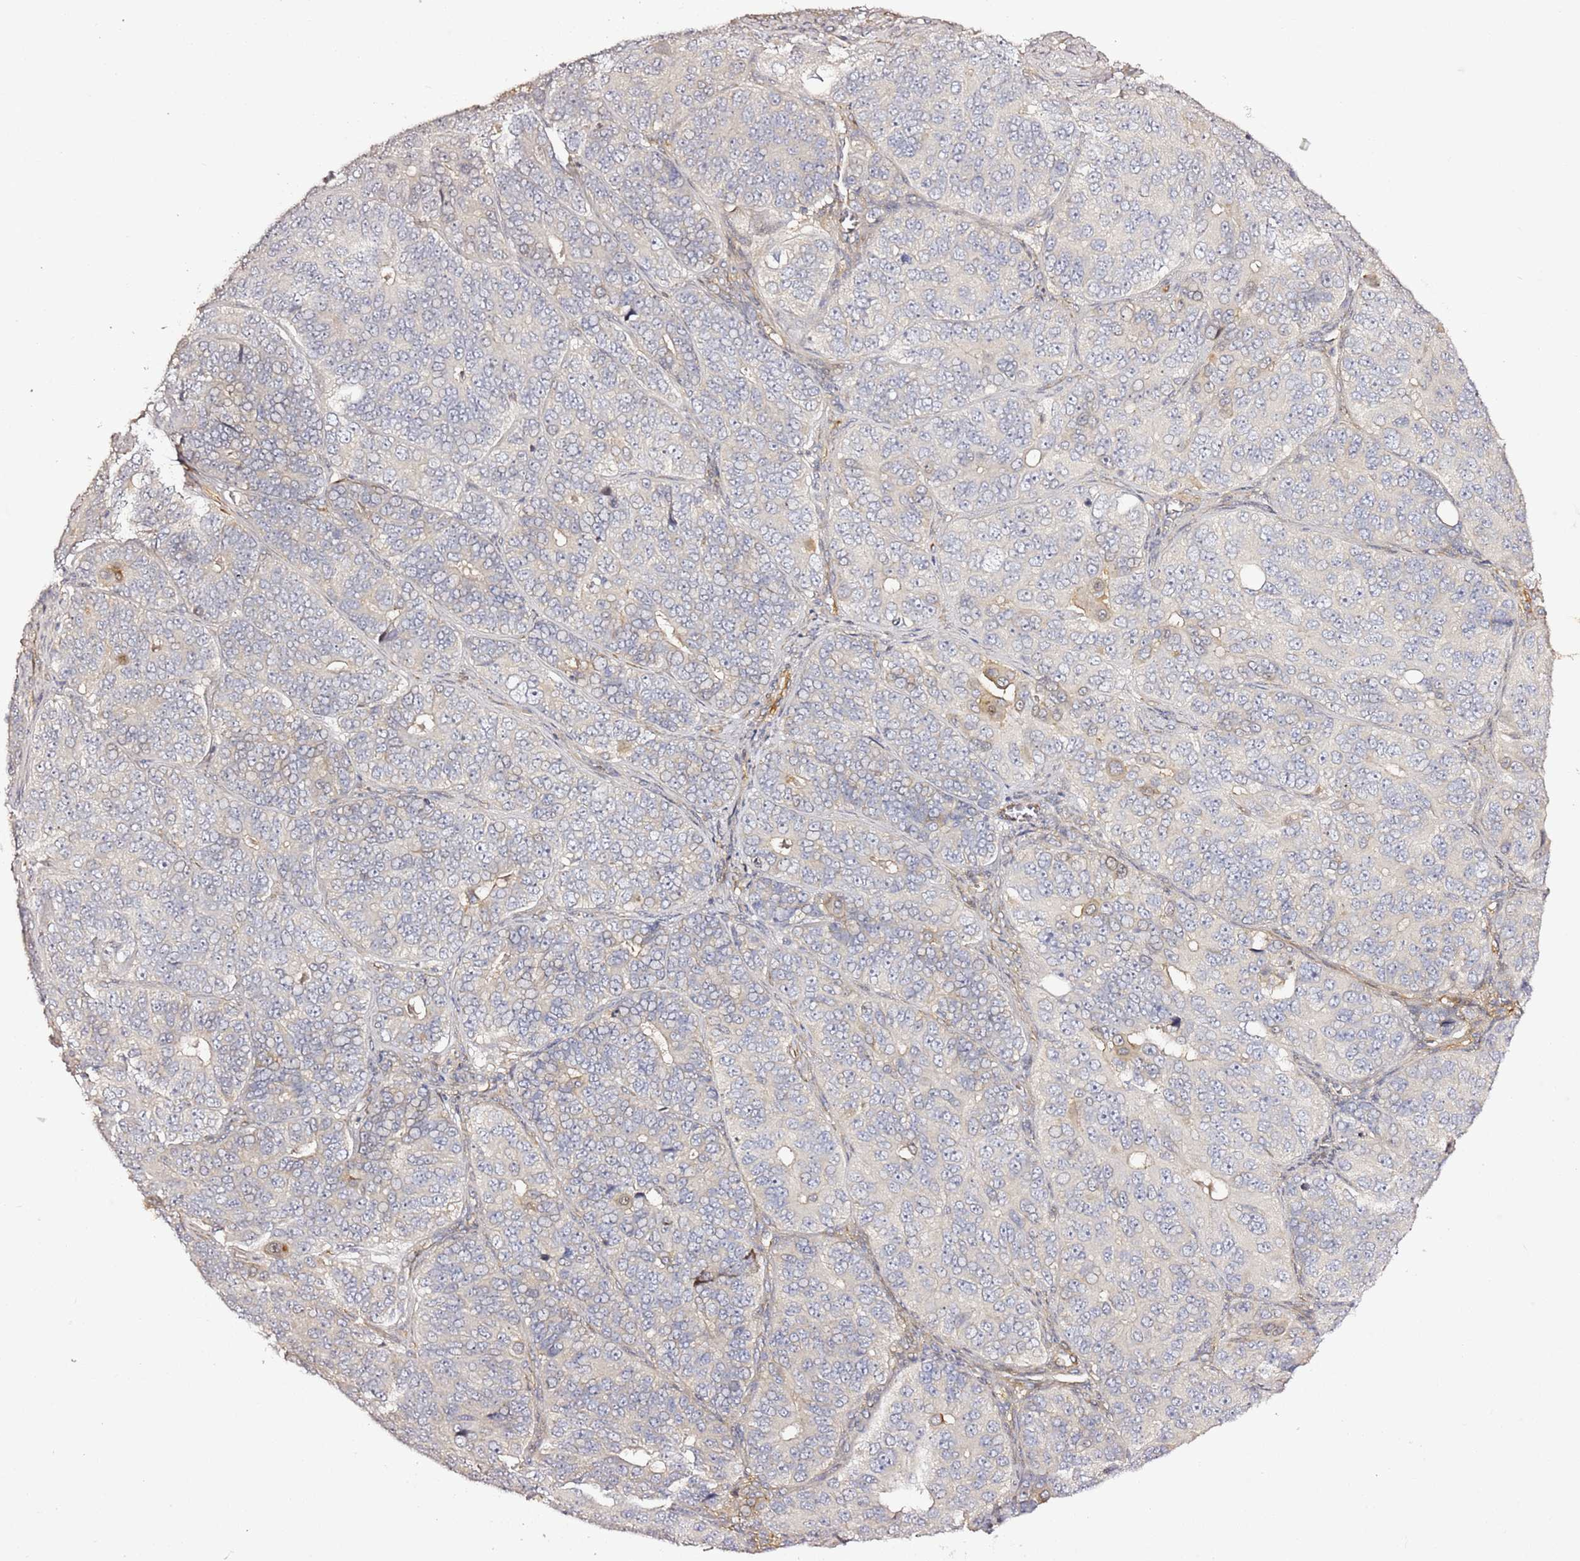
{"staining": {"intensity": "weak", "quantity": "<25%", "location": "cytoplasmic/membranous"}, "tissue": "ovarian cancer", "cell_type": "Tumor cells", "image_type": "cancer", "snomed": [{"axis": "morphology", "description": "Carcinoma, endometroid"}, {"axis": "topography", "description": "Ovary"}], "caption": "High power microscopy image of an immunohistochemistry (IHC) image of ovarian endometroid carcinoma, revealing no significant positivity in tumor cells. (Immunohistochemistry, brightfield microscopy, high magnification).", "gene": "EPS8L1", "patient": {"sex": "female", "age": 51}}